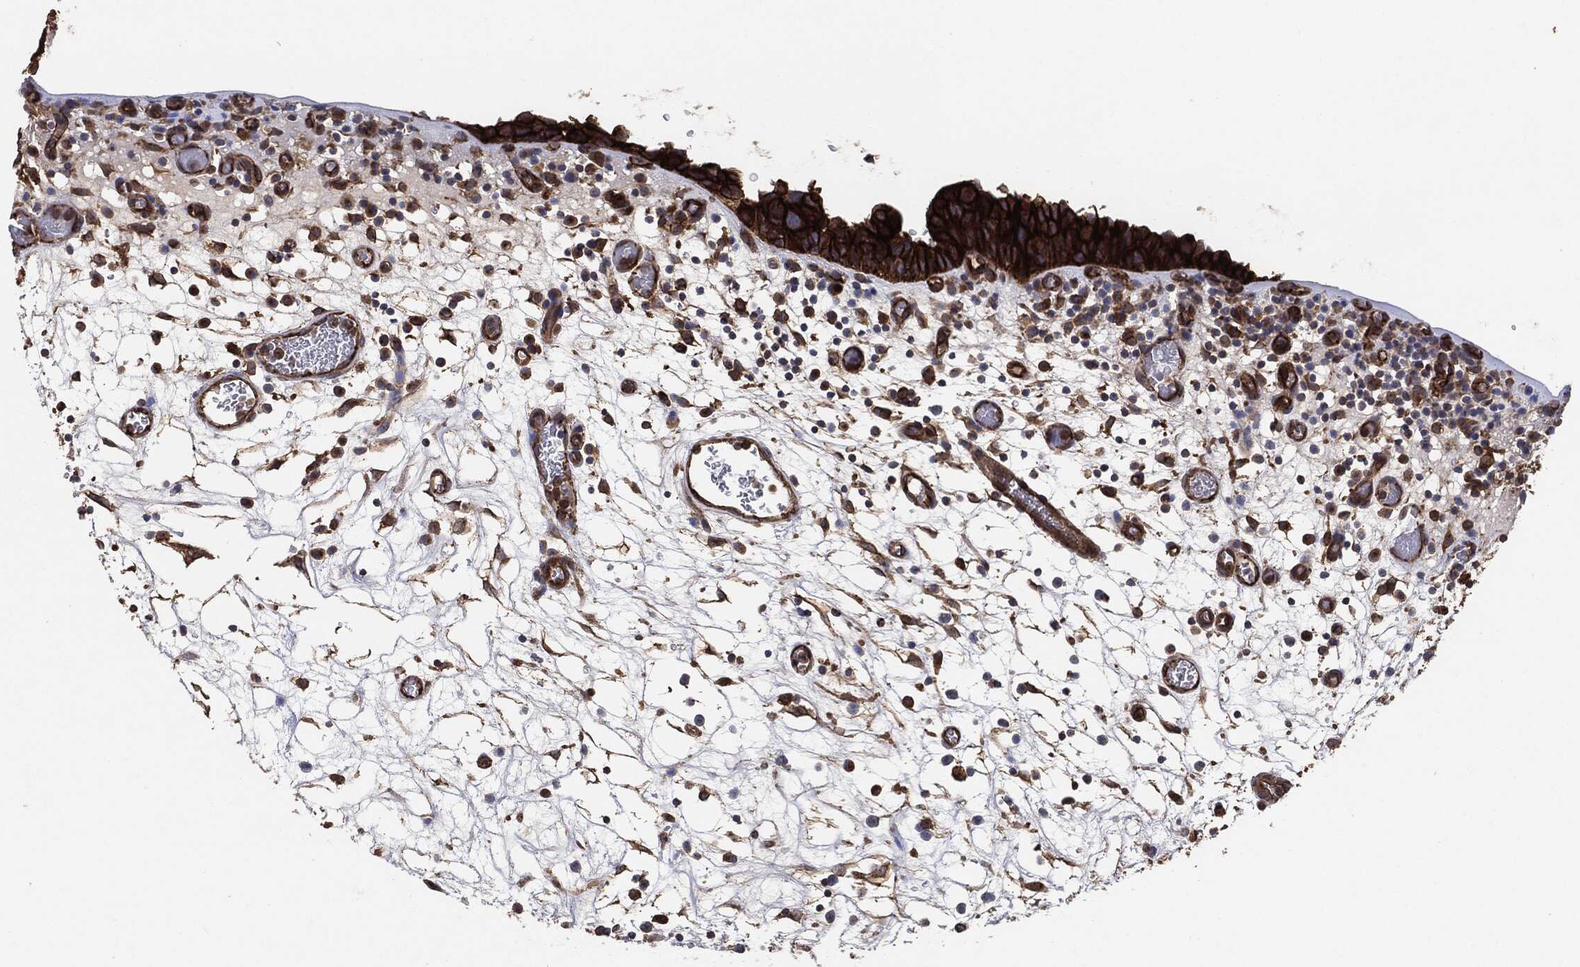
{"staining": {"intensity": "strong", "quantity": ">75%", "location": "cytoplasmic/membranous"}, "tissue": "urinary bladder", "cell_type": "Urothelial cells", "image_type": "normal", "snomed": [{"axis": "morphology", "description": "Normal tissue, NOS"}, {"axis": "topography", "description": "Urinary bladder"}], "caption": "IHC (DAB (3,3'-diaminobenzidine)) staining of normal human urinary bladder shows strong cytoplasmic/membranous protein expression in approximately >75% of urothelial cells.", "gene": "CTNNA1", "patient": {"sex": "male", "age": 37}}